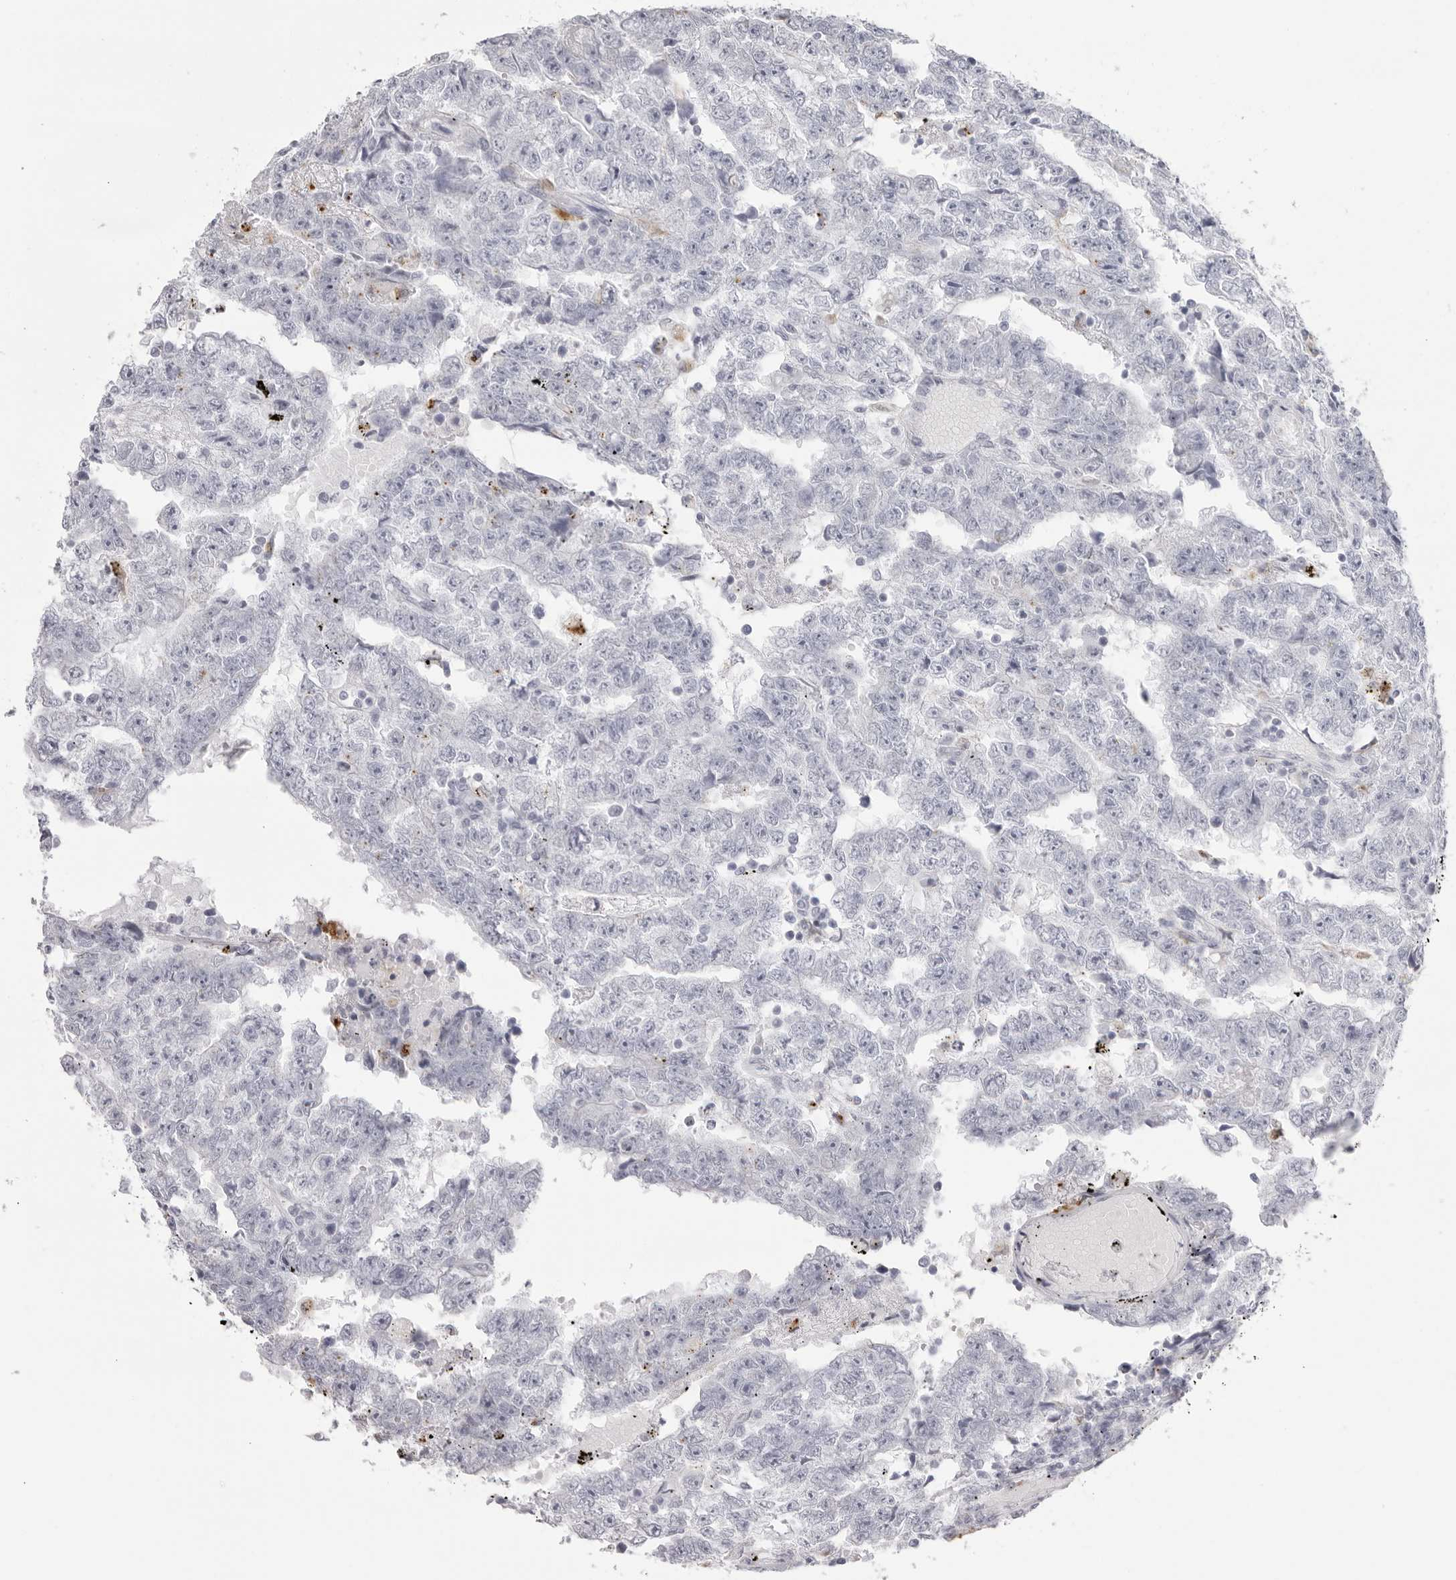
{"staining": {"intensity": "negative", "quantity": "none", "location": "none"}, "tissue": "testis cancer", "cell_type": "Tumor cells", "image_type": "cancer", "snomed": [{"axis": "morphology", "description": "Carcinoma, Embryonal, NOS"}, {"axis": "topography", "description": "Testis"}], "caption": "High magnification brightfield microscopy of testis embryonal carcinoma stained with DAB (brown) and counterstained with hematoxylin (blue): tumor cells show no significant positivity.", "gene": "IL25", "patient": {"sex": "male", "age": 25}}